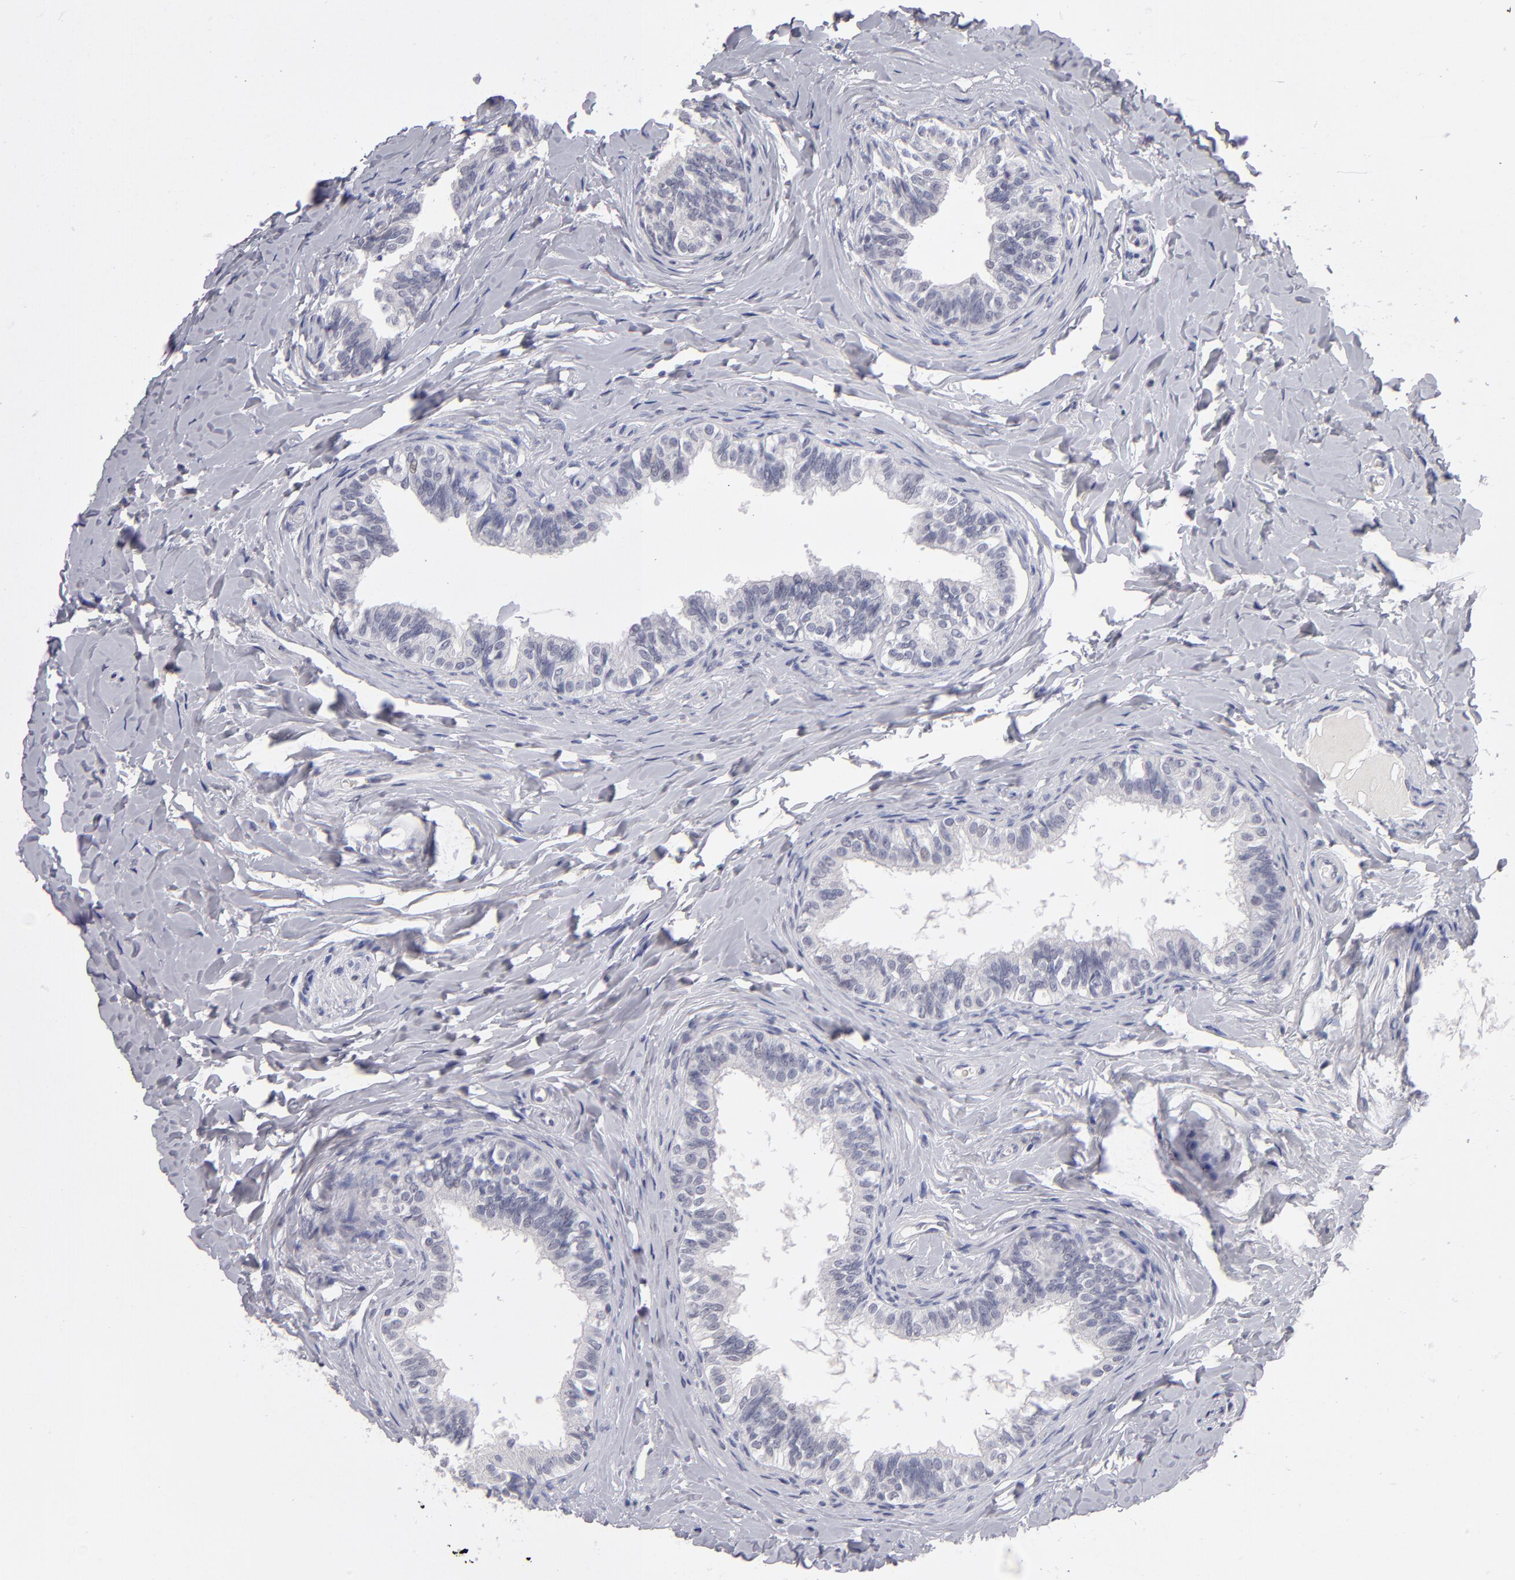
{"staining": {"intensity": "negative", "quantity": "none", "location": "none"}, "tissue": "epididymis", "cell_type": "Glandular cells", "image_type": "normal", "snomed": [{"axis": "morphology", "description": "Normal tissue, NOS"}, {"axis": "topography", "description": "Soft tissue"}, {"axis": "topography", "description": "Epididymis"}], "caption": "An IHC micrograph of unremarkable epididymis is shown. There is no staining in glandular cells of epididymis. The staining is performed using DAB brown chromogen with nuclei counter-stained in using hematoxylin.", "gene": "TEX11", "patient": {"sex": "male", "age": 26}}